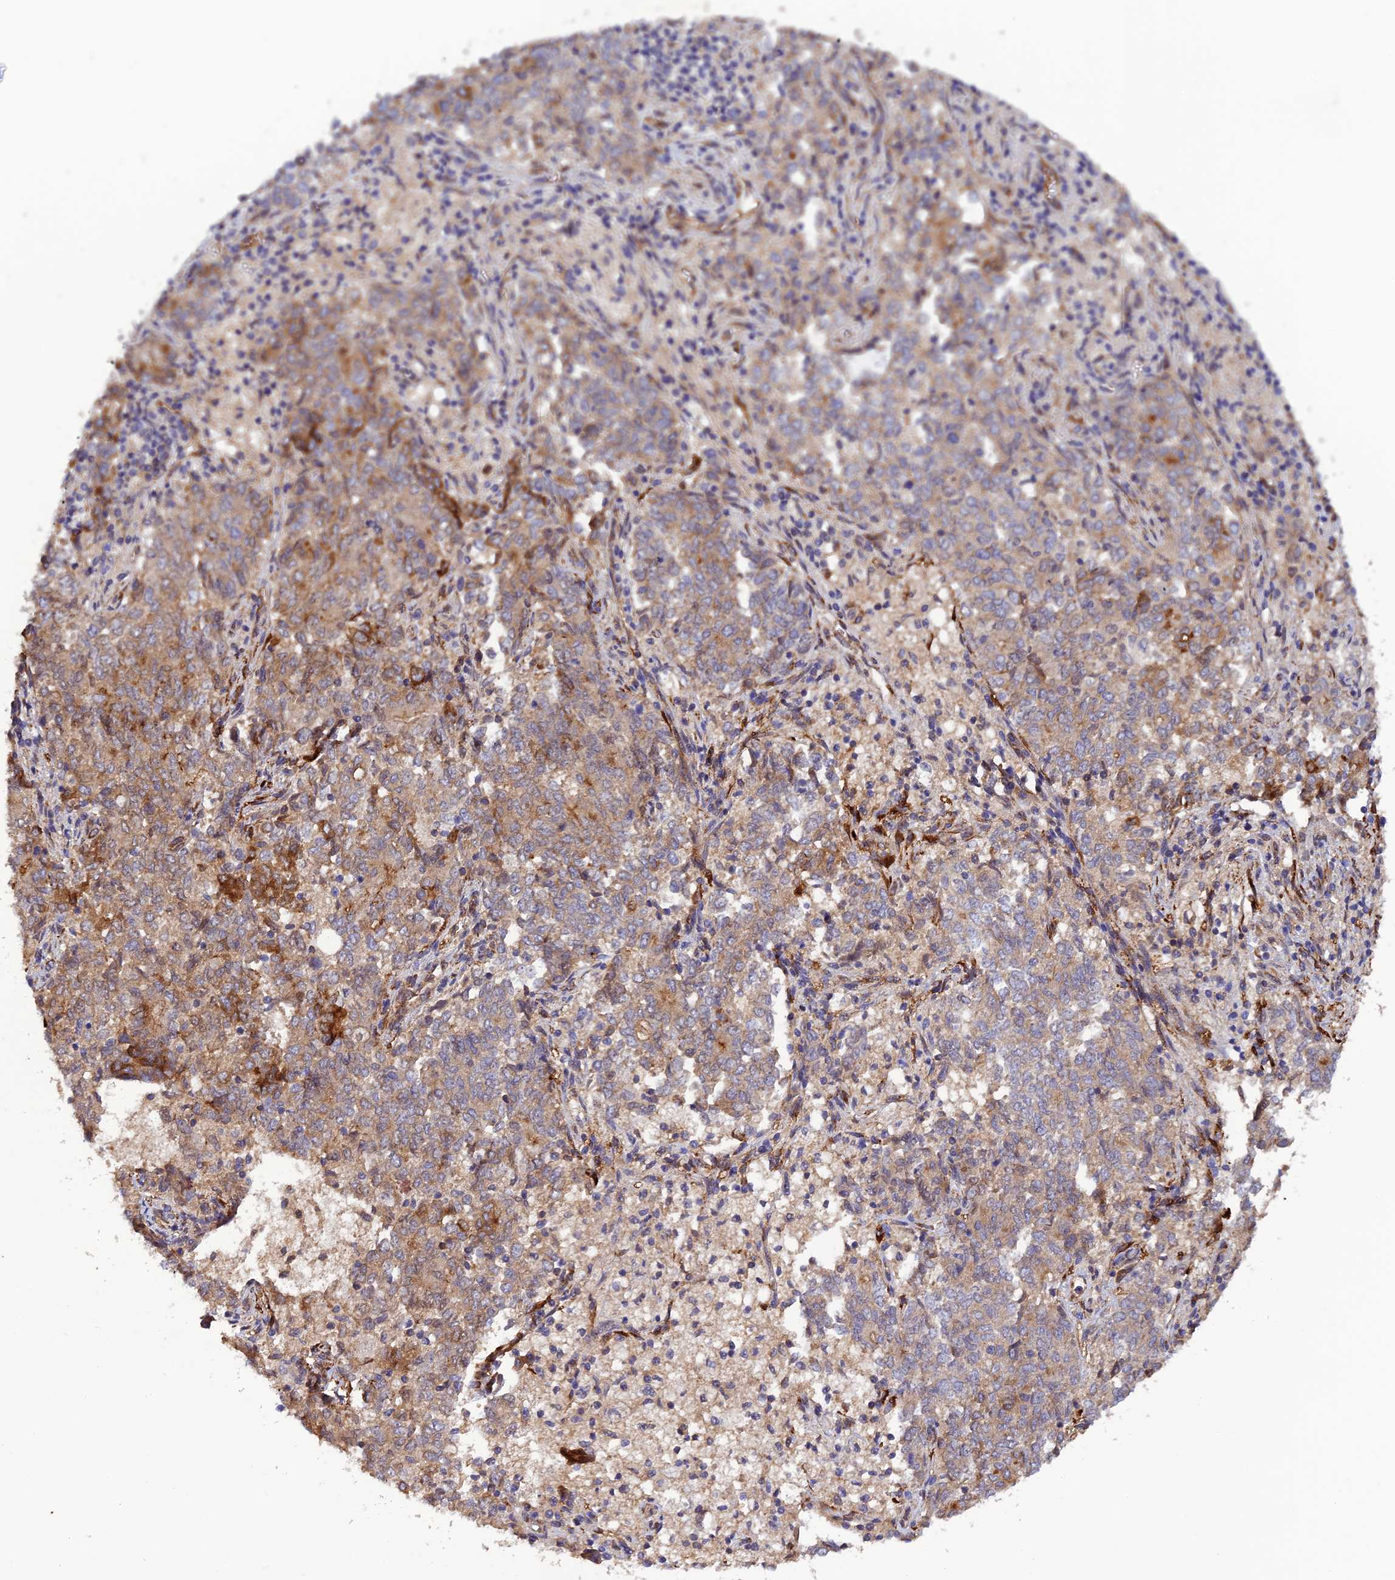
{"staining": {"intensity": "moderate", "quantity": "25%-75%", "location": "cytoplasmic/membranous"}, "tissue": "endometrial cancer", "cell_type": "Tumor cells", "image_type": "cancer", "snomed": [{"axis": "morphology", "description": "Adenocarcinoma, NOS"}, {"axis": "topography", "description": "Endometrium"}], "caption": "A histopathology image of human adenocarcinoma (endometrial) stained for a protein exhibits moderate cytoplasmic/membranous brown staining in tumor cells.", "gene": "P3H3", "patient": {"sex": "female", "age": 80}}